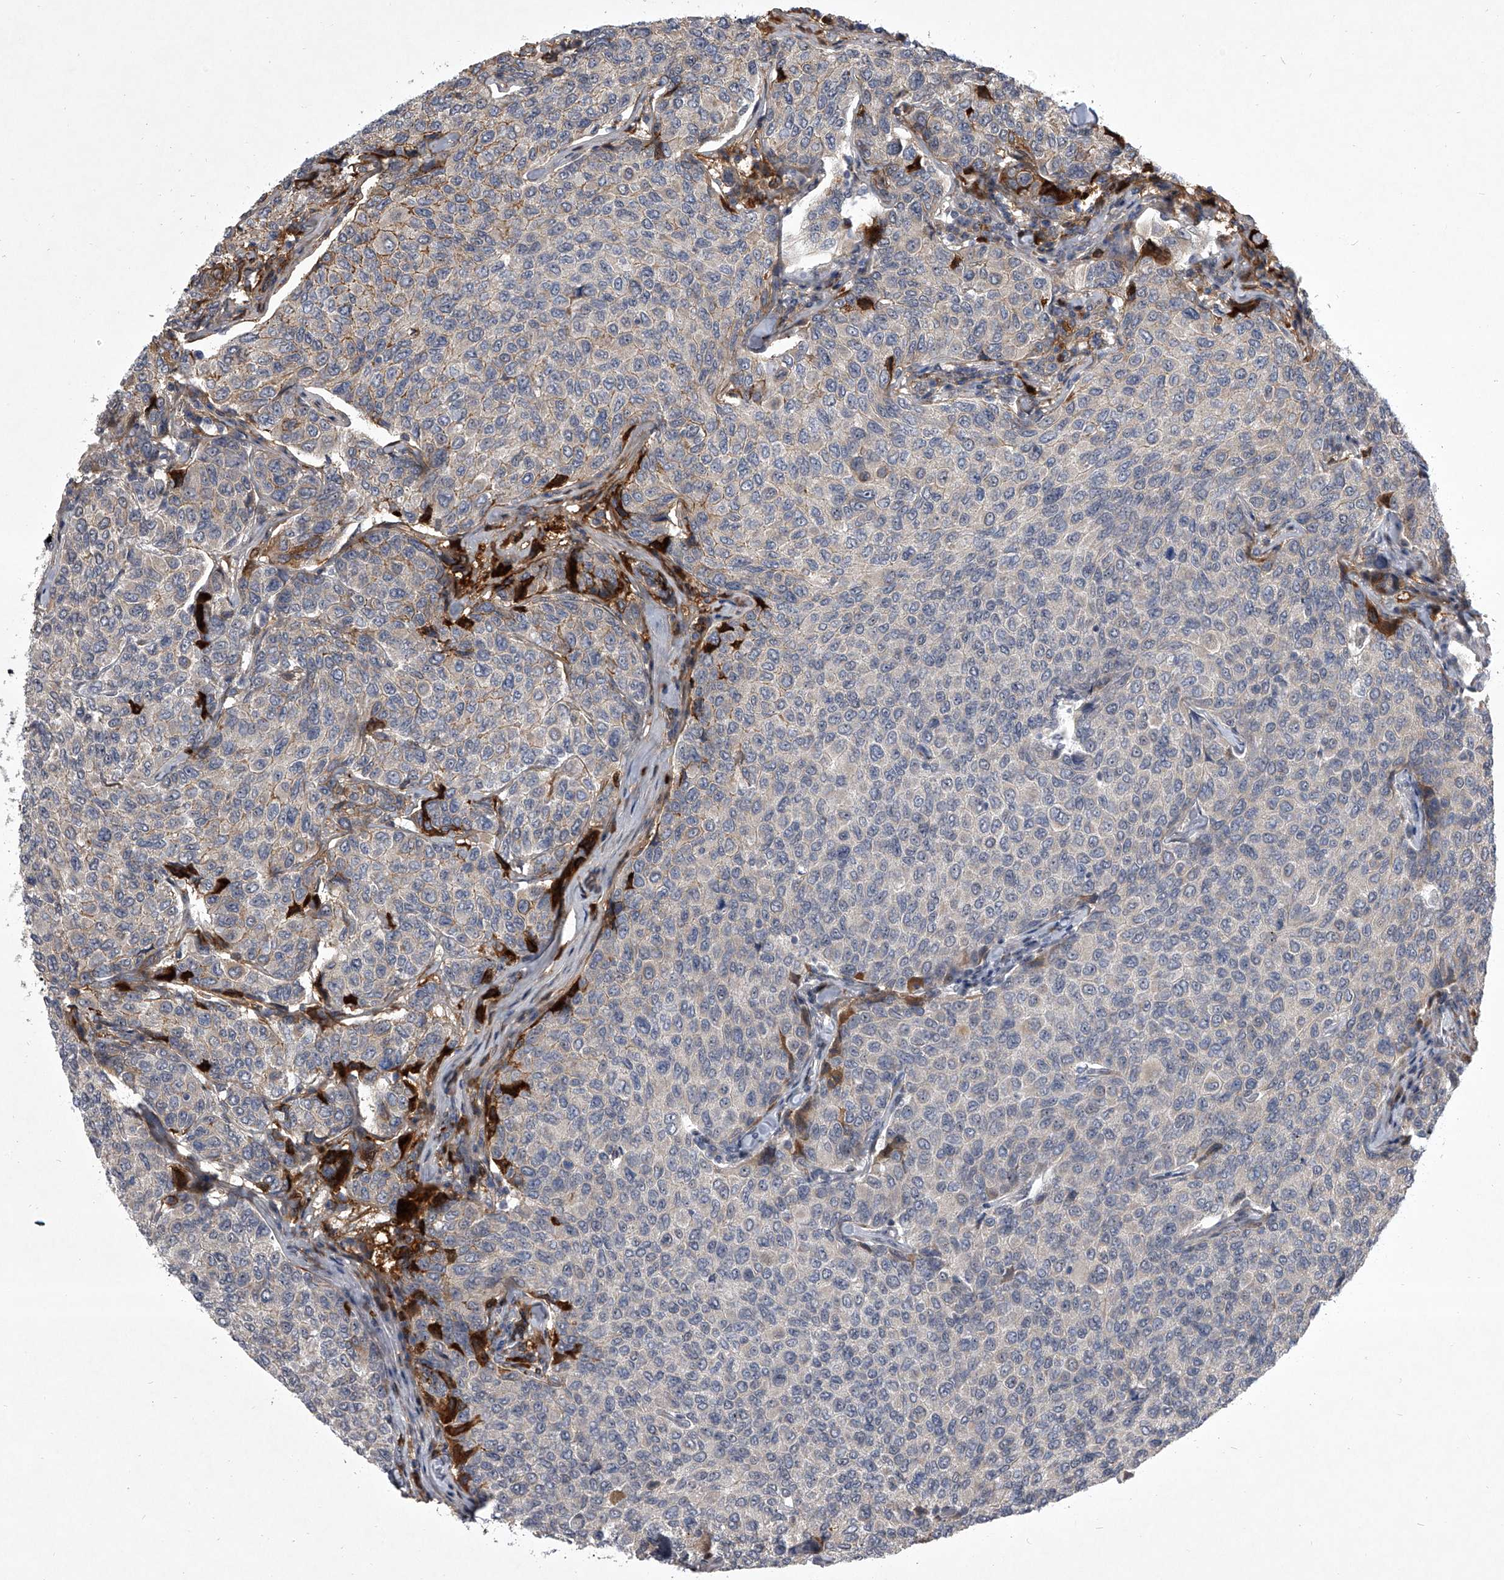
{"staining": {"intensity": "moderate", "quantity": "<25%", "location": "cytoplasmic/membranous"}, "tissue": "breast cancer", "cell_type": "Tumor cells", "image_type": "cancer", "snomed": [{"axis": "morphology", "description": "Duct carcinoma"}, {"axis": "topography", "description": "Breast"}], "caption": "Invasive ductal carcinoma (breast) was stained to show a protein in brown. There is low levels of moderate cytoplasmic/membranous positivity in about <25% of tumor cells.", "gene": "HEATR6", "patient": {"sex": "female", "age": 55}}